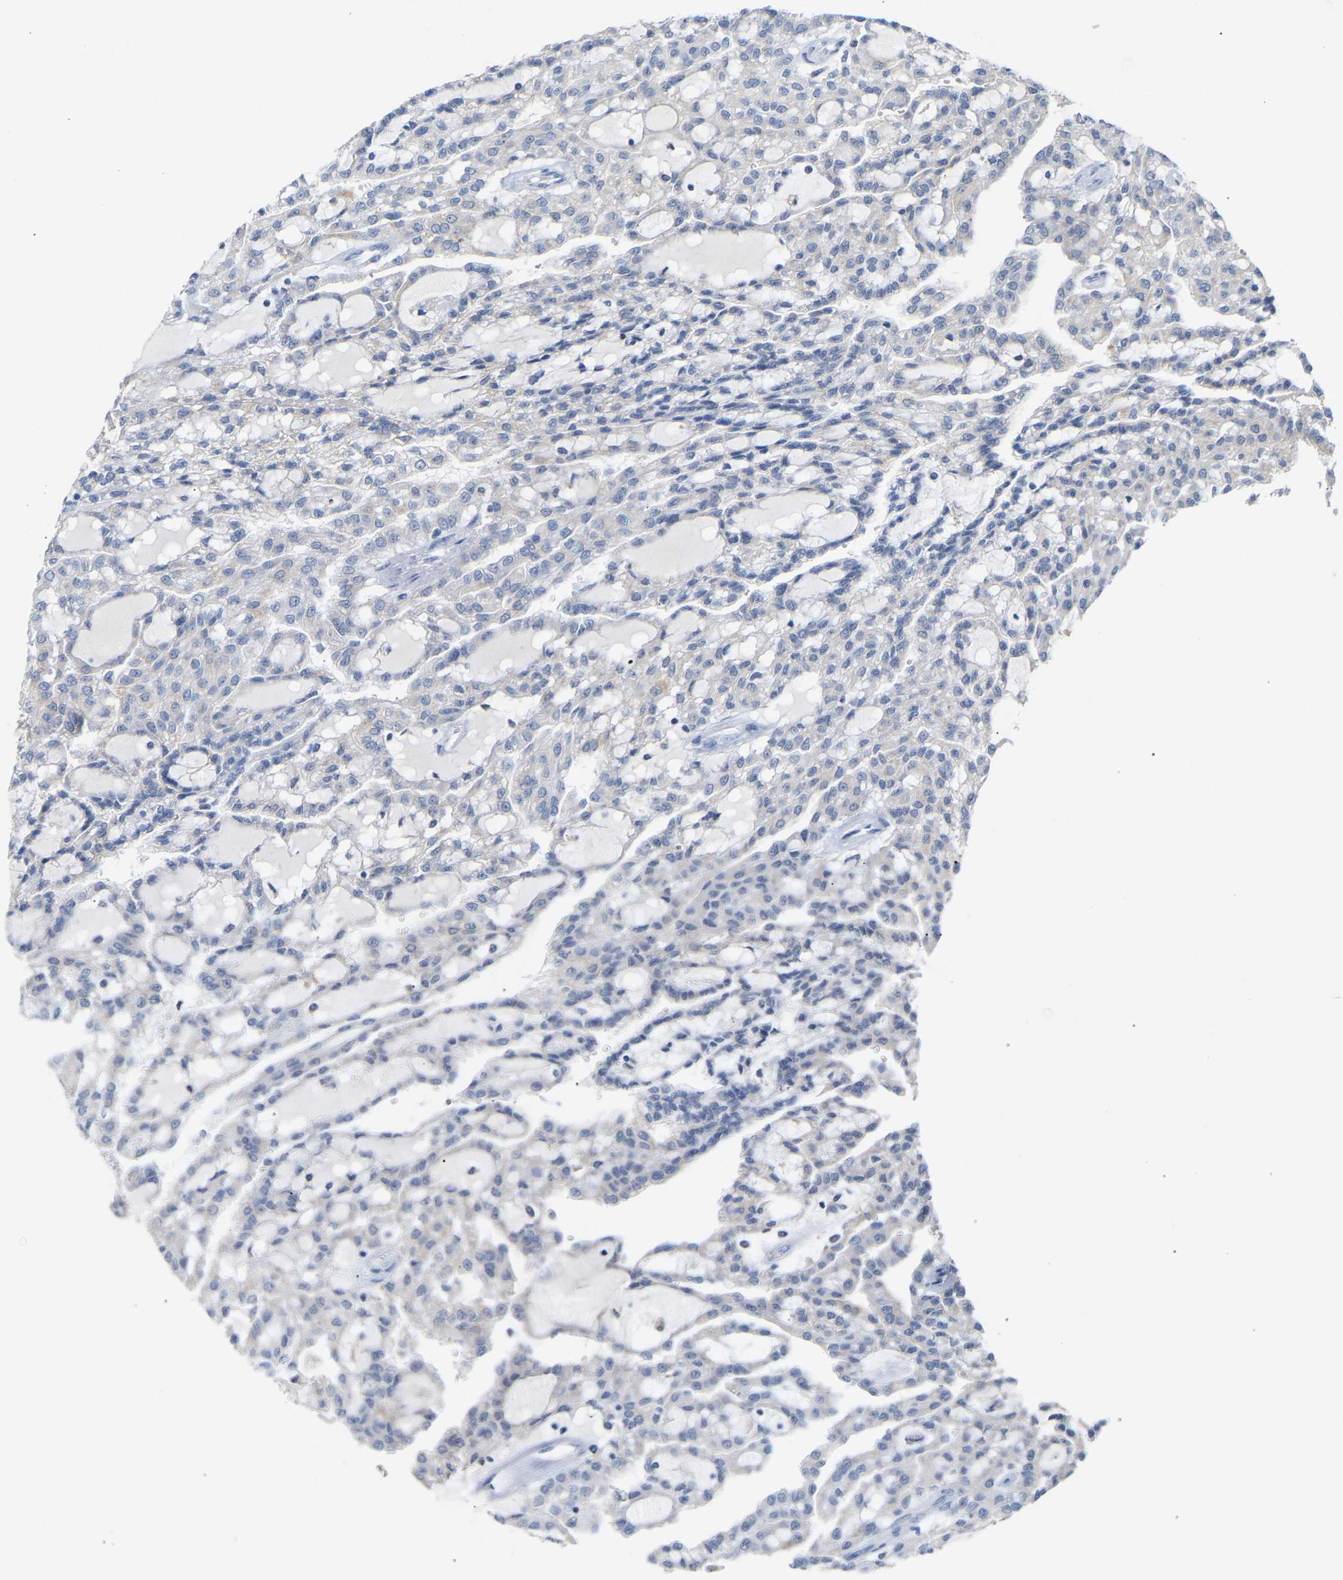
{"staining": {"intensity": "negative", "quantity": "none", "location": "none"}, "tissue": "renal cancer", "cell_type": "Tumor cells", "image_type": "cancer", "snomed": [{"axis": "morphology", "description": "Adenocarcinoma, NOS"}, {"axis": "topography", "description": "Kidney"}], "caption": "This is an IHC histopathology image of human adenocarcinoma (renal). There is no positivity in tumor cells.", "gene": "PEX1", "patient": {"sex": "male", "age": 63}}